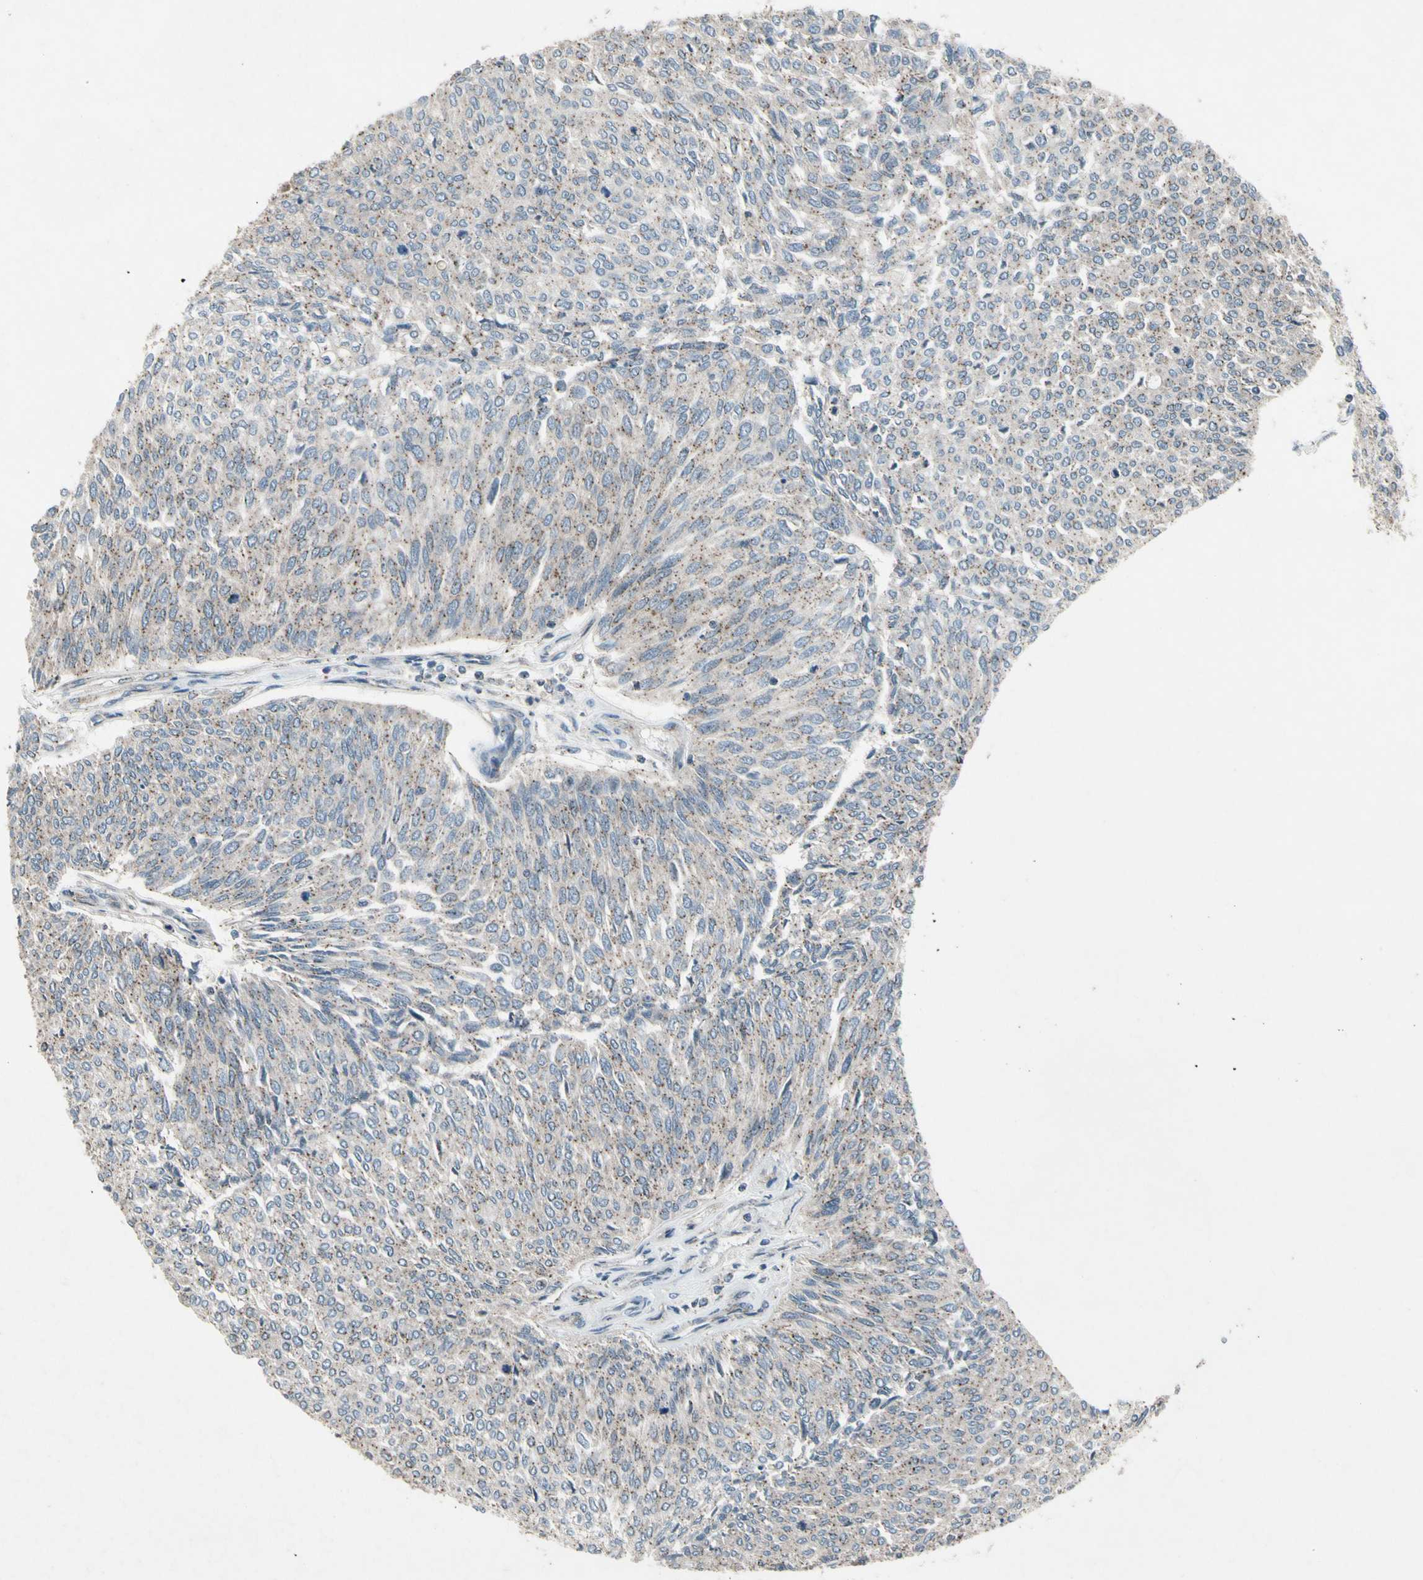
{"staining": {"intensity": "moderate", "quantity": "25%-75%", "location": "cytoplasmic/membranous"}, "tissue": "urothelial cancer", "cell_type": "Tumor cells", "image_type": "cancer", "snomed": [{"axis": "morphology", "description": "Urothelial carcinoma, Low grade"}, {"axis": "topography", "description": "Urinary bladder"}], "caption": "IHC (DAB (3,3'-diaminobenzidine)) staining of human urothelial cancer reveals moderate cytoplasmic/membranous protein expression in about 25%-75% of tumor cells.", "gene": "NMI", "patient": {"sex": "female", "age": 79}}